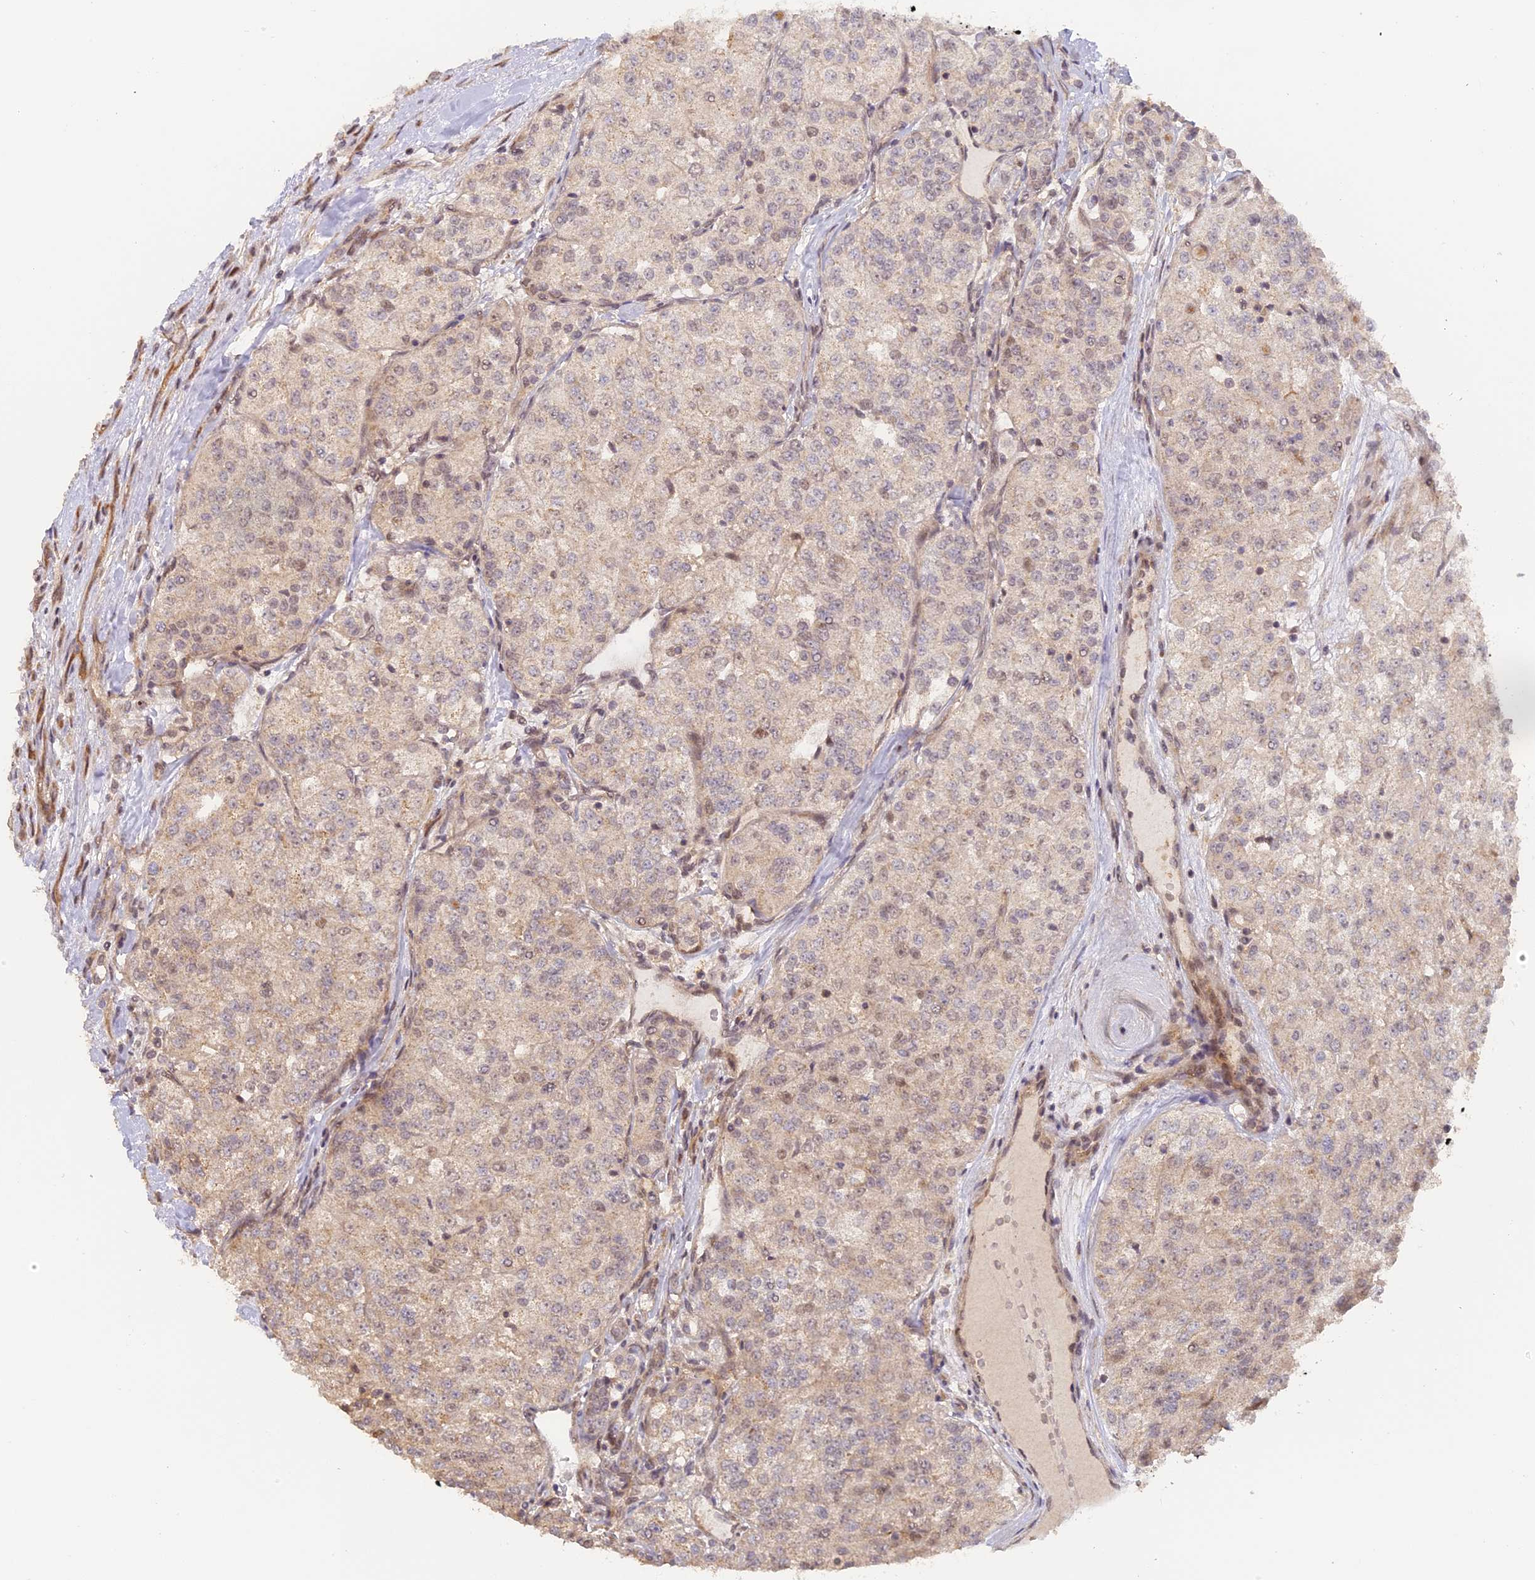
{"staining": {"intensity": "weak", "quantity": "<25%", "location": "cytoplasmic/membranous"}, "tissue": "renal cancer", "cell_type": "Tumor cells", "image_type": "cancer", "snomed": [{"axis": "morphology", "description": "Adenocarcinoma, NOS"}, {"axis": "topography", "description": "Kidney"}], "caption": "This is a photomicrograph of IHC staining of adenocarcinoma (renal), which shows no staining in tumor cells. Nuclei are stained in blue.", "gene": "MYBL2", "patient": {"sex": "female", "age": 63}}